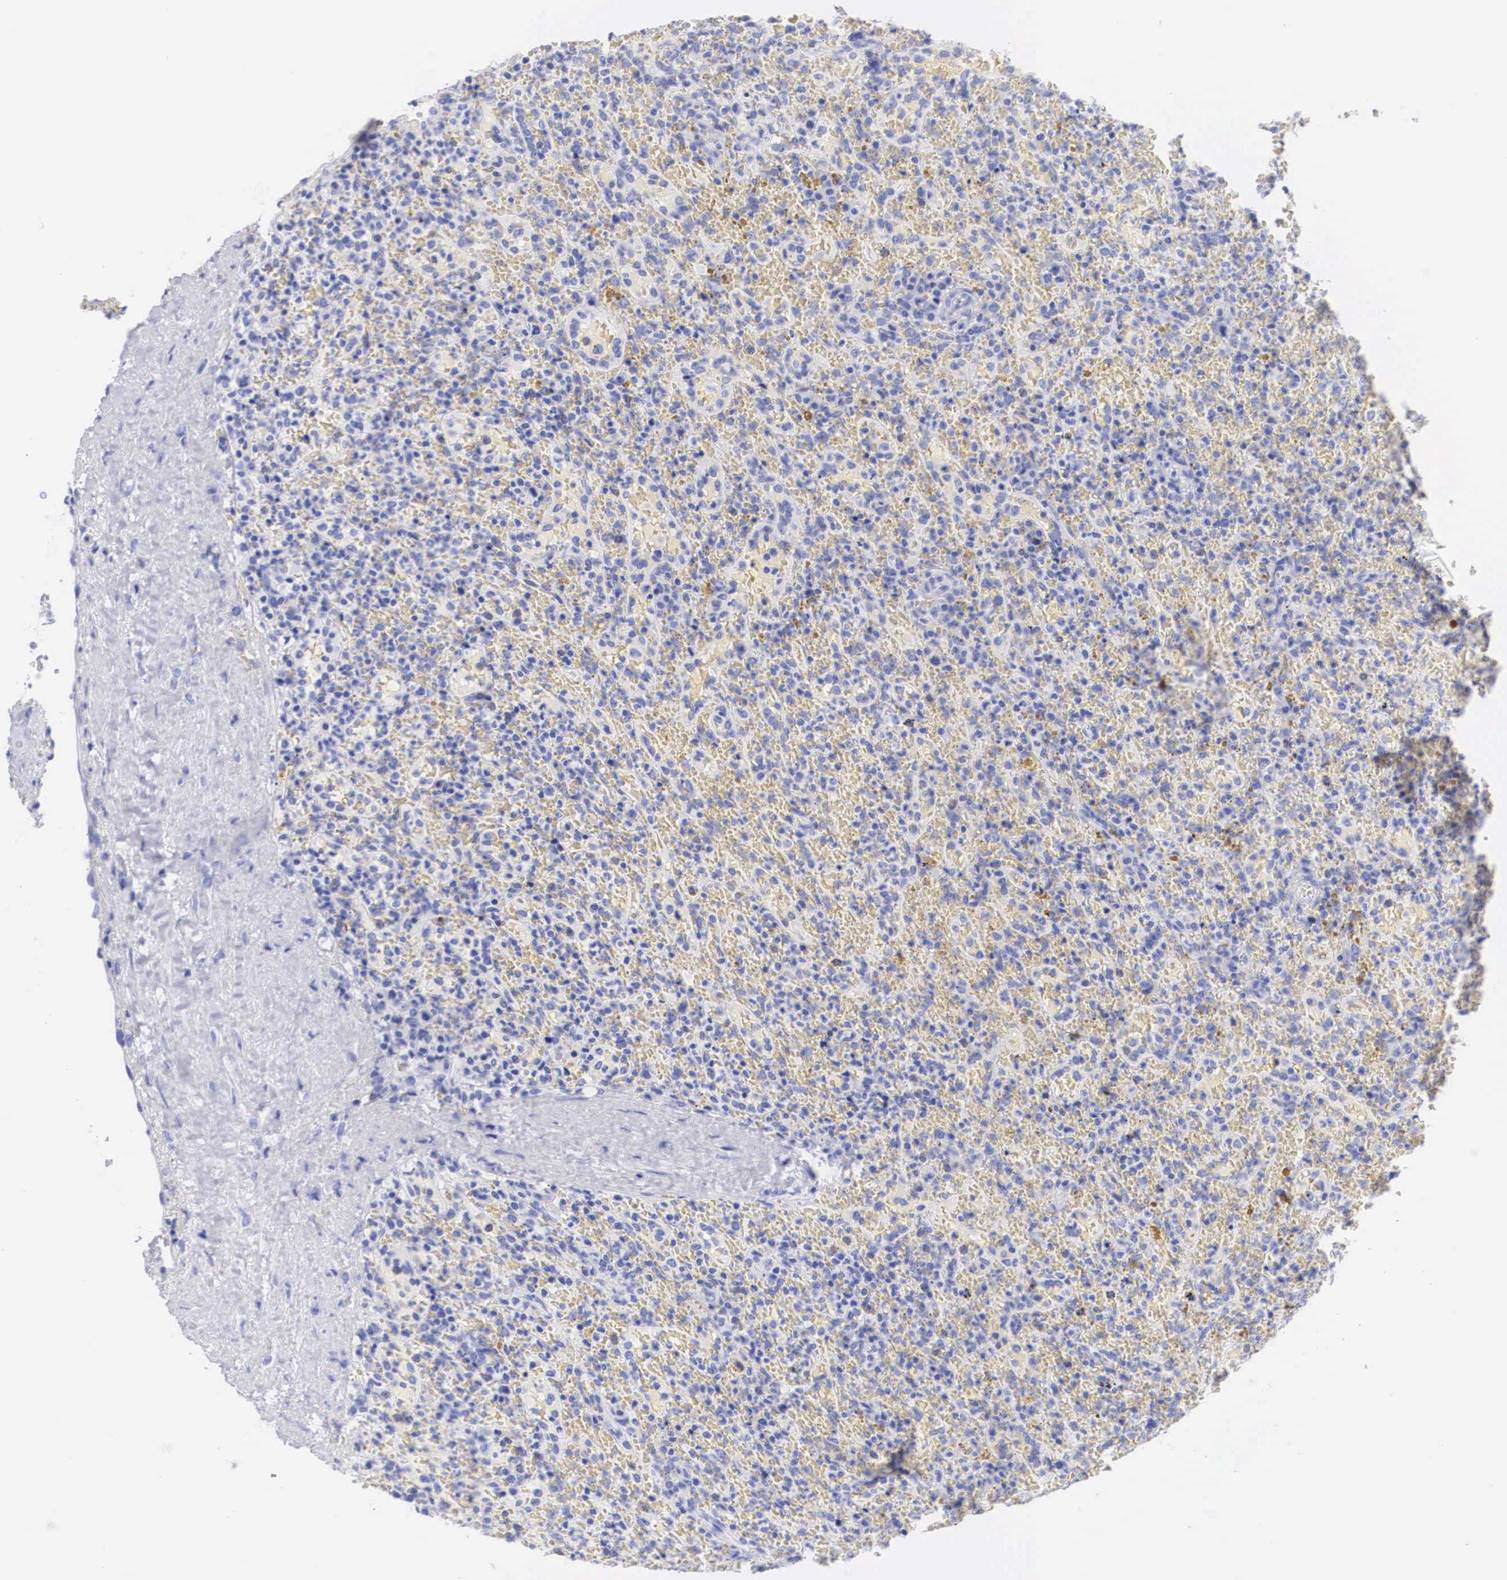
{"staining": {"intensity": "negative", "quantity": "none", "location": "none"}, "tissue": "lymphoma", "cell_type": "Tumor cells", "image_type": "cancer", "snomed": [{"axis": "morphology", "description": "Malignant lymphoma, non-Hodgkin's type, High grade"}, {"axis": "topography", "description": "Spleen"}, {"axis": "topography", "description": "Lymph node"}], "caption": "The image reveals no significant positivity in tumor cells of lymphoma.", "gene": "ERBB2", "patient": {"sex": "female", "age": 70}}